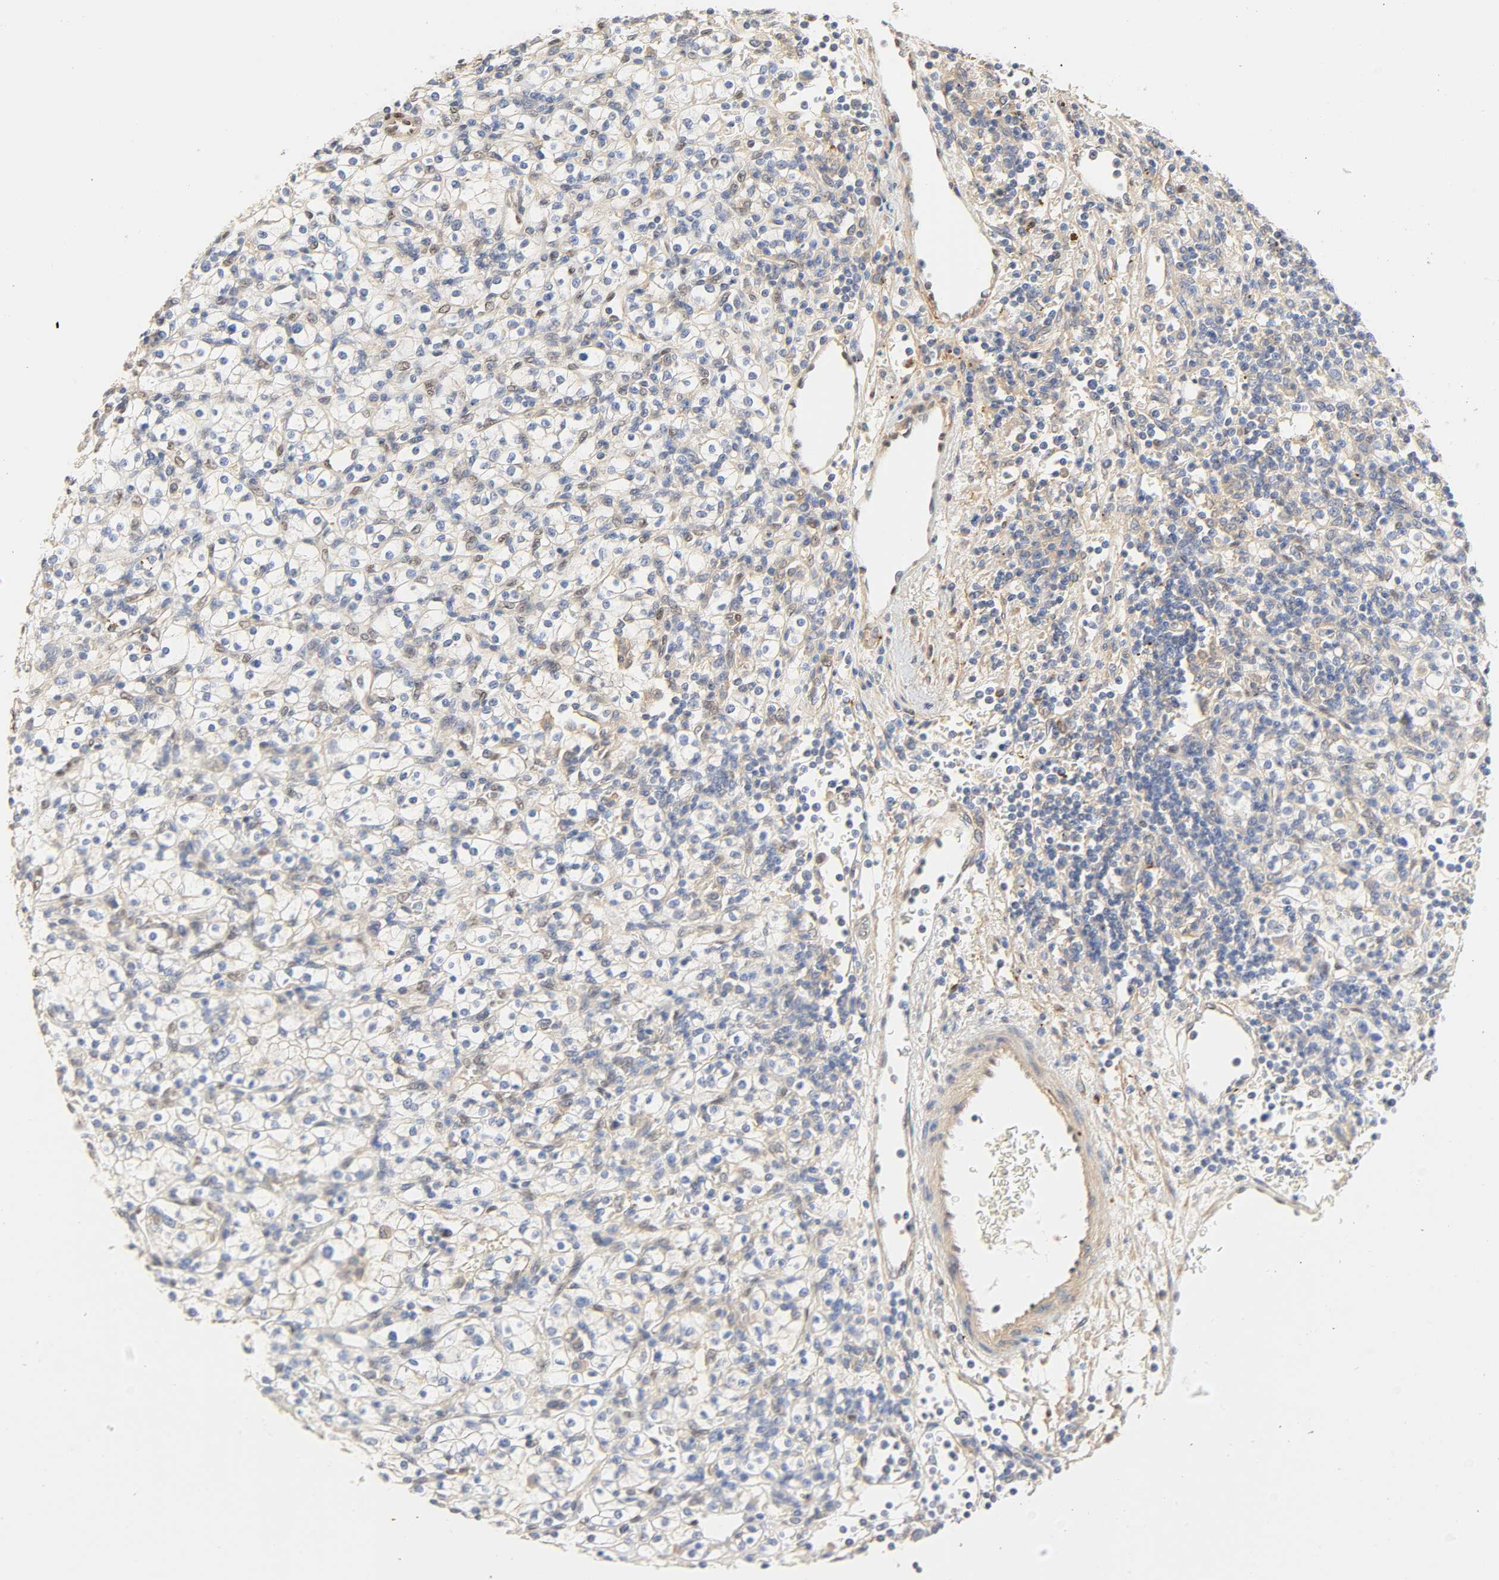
{"staining": {"intensity": "negative", "quantity": "none", "location": "none"}, "tissue": "renal cancer", "cell_type": "Tumor cells", "image_type": "cancer", "snomed": [{"axis": "morphology", "description": "Normal tissue, NOS"}, {"axis": "morphology", "description": "Adenocarcinoma, NOS"}, {"axis": "topography", "description": "Kidney"}], "caption": "Immunohistochemical staining of renal cancer shows no significant expression in tumor cells.", "gene": "BORCS8-MEF2B", "patient": {"sex": "female", "age": 55}}